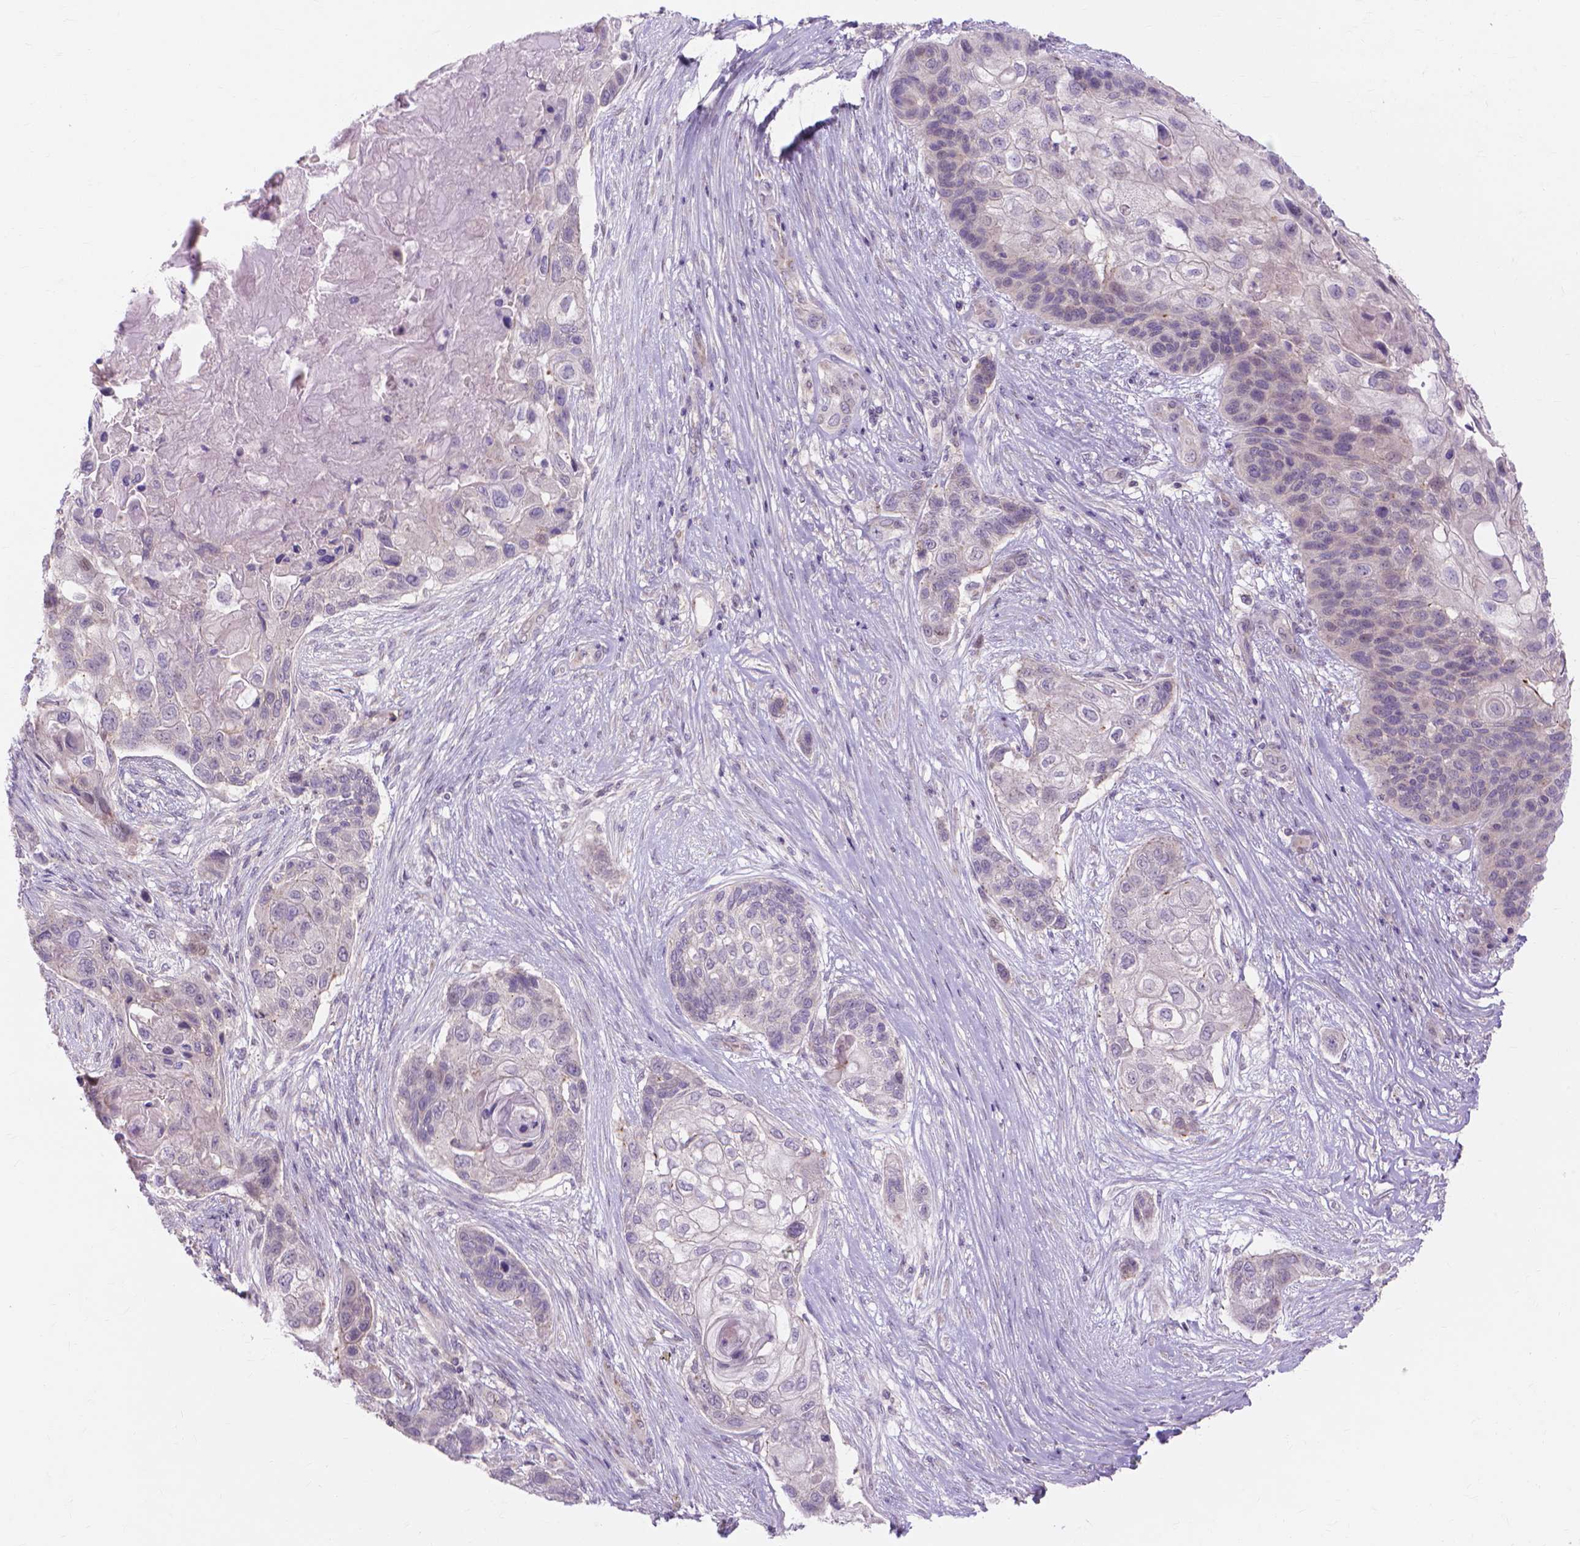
{"staining": {"intensity": "negative", "quantity": "none", "location": "none"}, "tissue": "lung cancer", "cell_type": "Tumor cells", "image_type": "cancer", "snomed": [{"axis": "morphology", "description": "Squamous cell carcinoma, NOS"}, {"axis": "topography", "description": "Lung"}], "caption": "This is an immunohistochemistry (IHC) micrograph of squamous cell carcinoma (lung). There is no staining in tumor cells.", "gene": "PRDM13", "patient": {"sex": "male", "age": 69}}